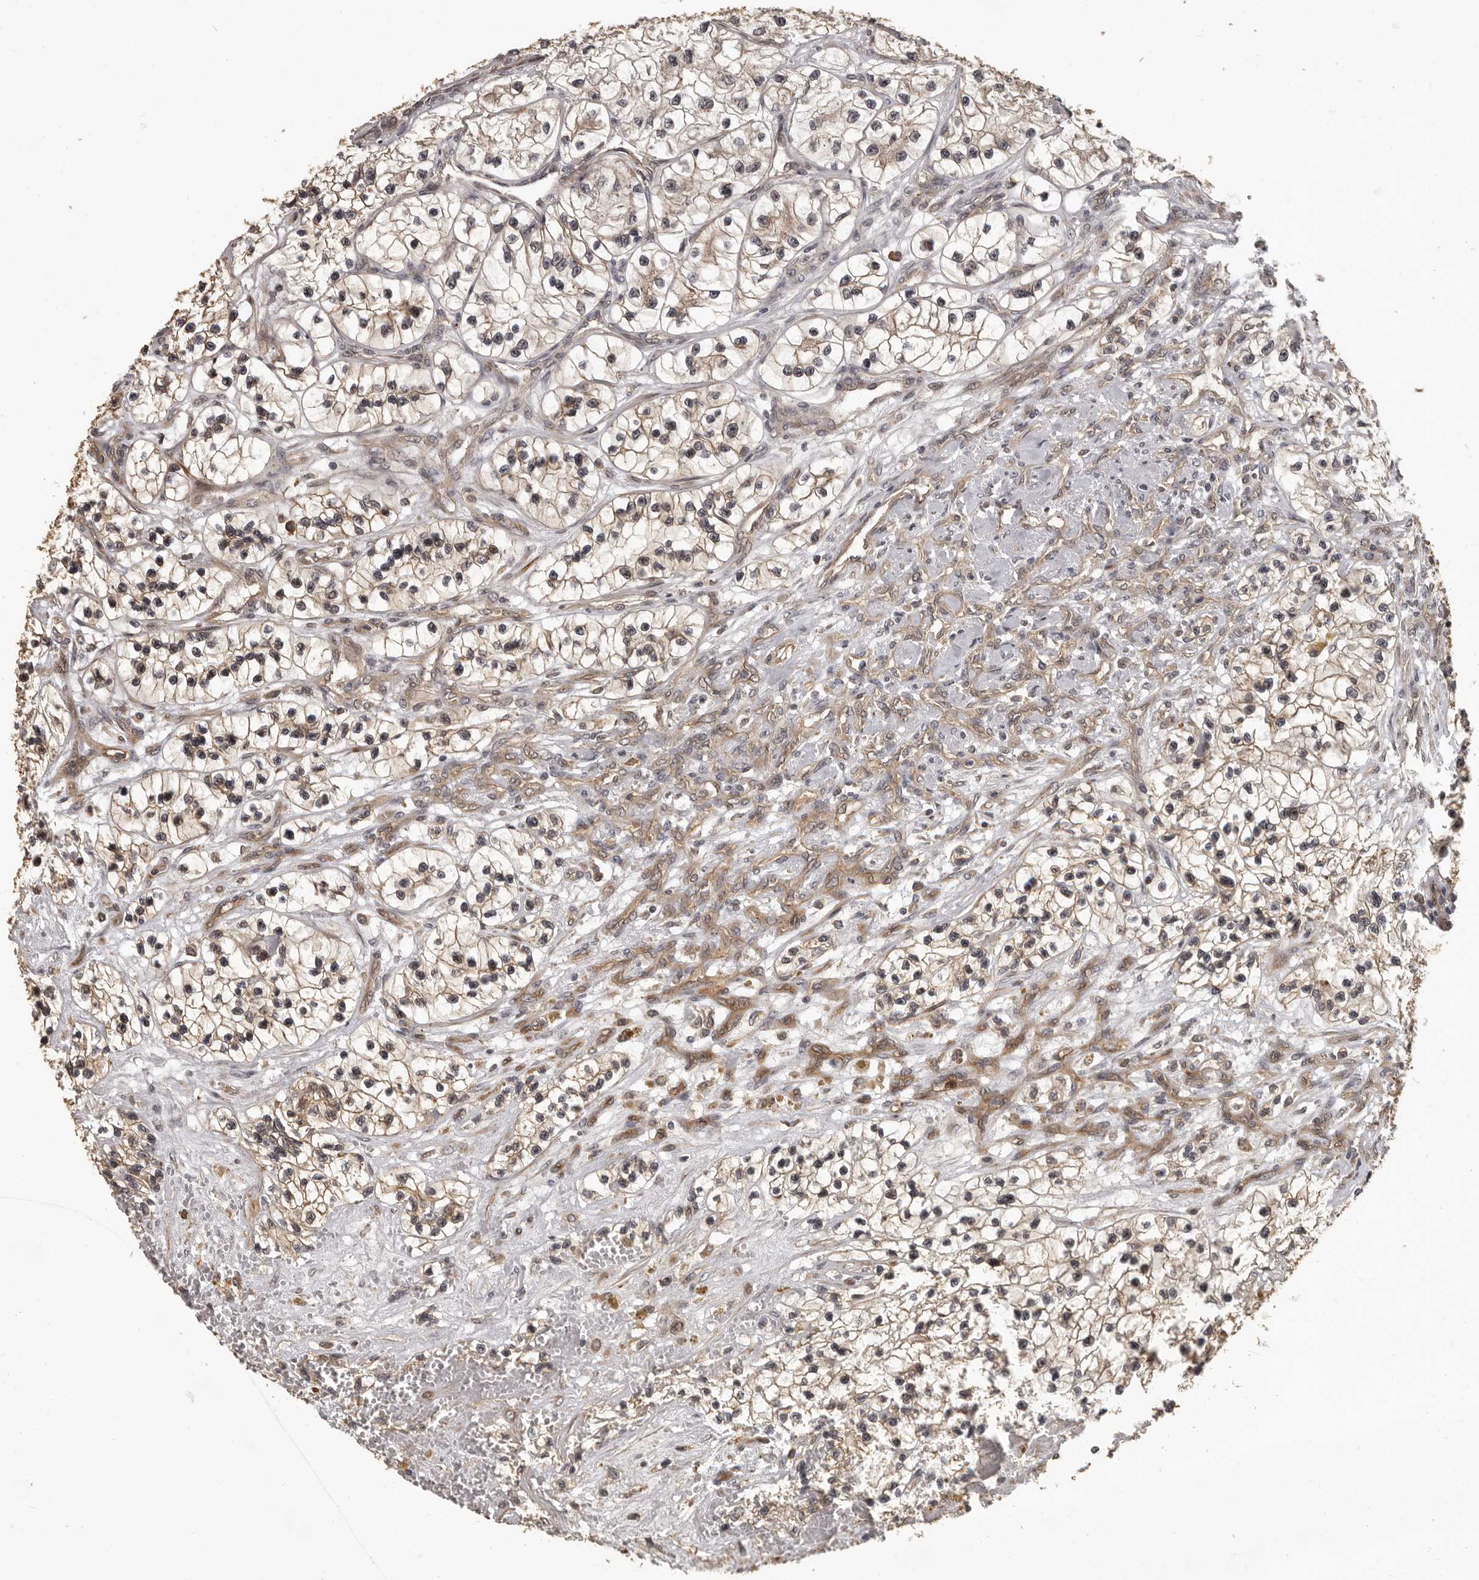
{"staining": {"intensity": "moderate", "quantity": "25%-75%", "location": "cytoplasmic/membranous"}, "tissue": "renal cancer", "cell_type": "Tumor cells", "image_type": "cancer", "snomed": [{"axis": "morphology", "description": "Adenocarcinoma, NOS"}, {"axis": "topography", "description": "Kidney"}], "caption": "Immunohistochemistry (IHC) micrograph of neoplastic tissue: human renal adenocarcinoma stained using immunohistochemistry shows medium levels of moderate protein expression localized specifically in the cytoplasmic/membranous of tumor cells, appearing as a cytoplasmic/membranous brown color.", "gene": "SLITRK6", "patient": {"sex": "female", "age": 57}}